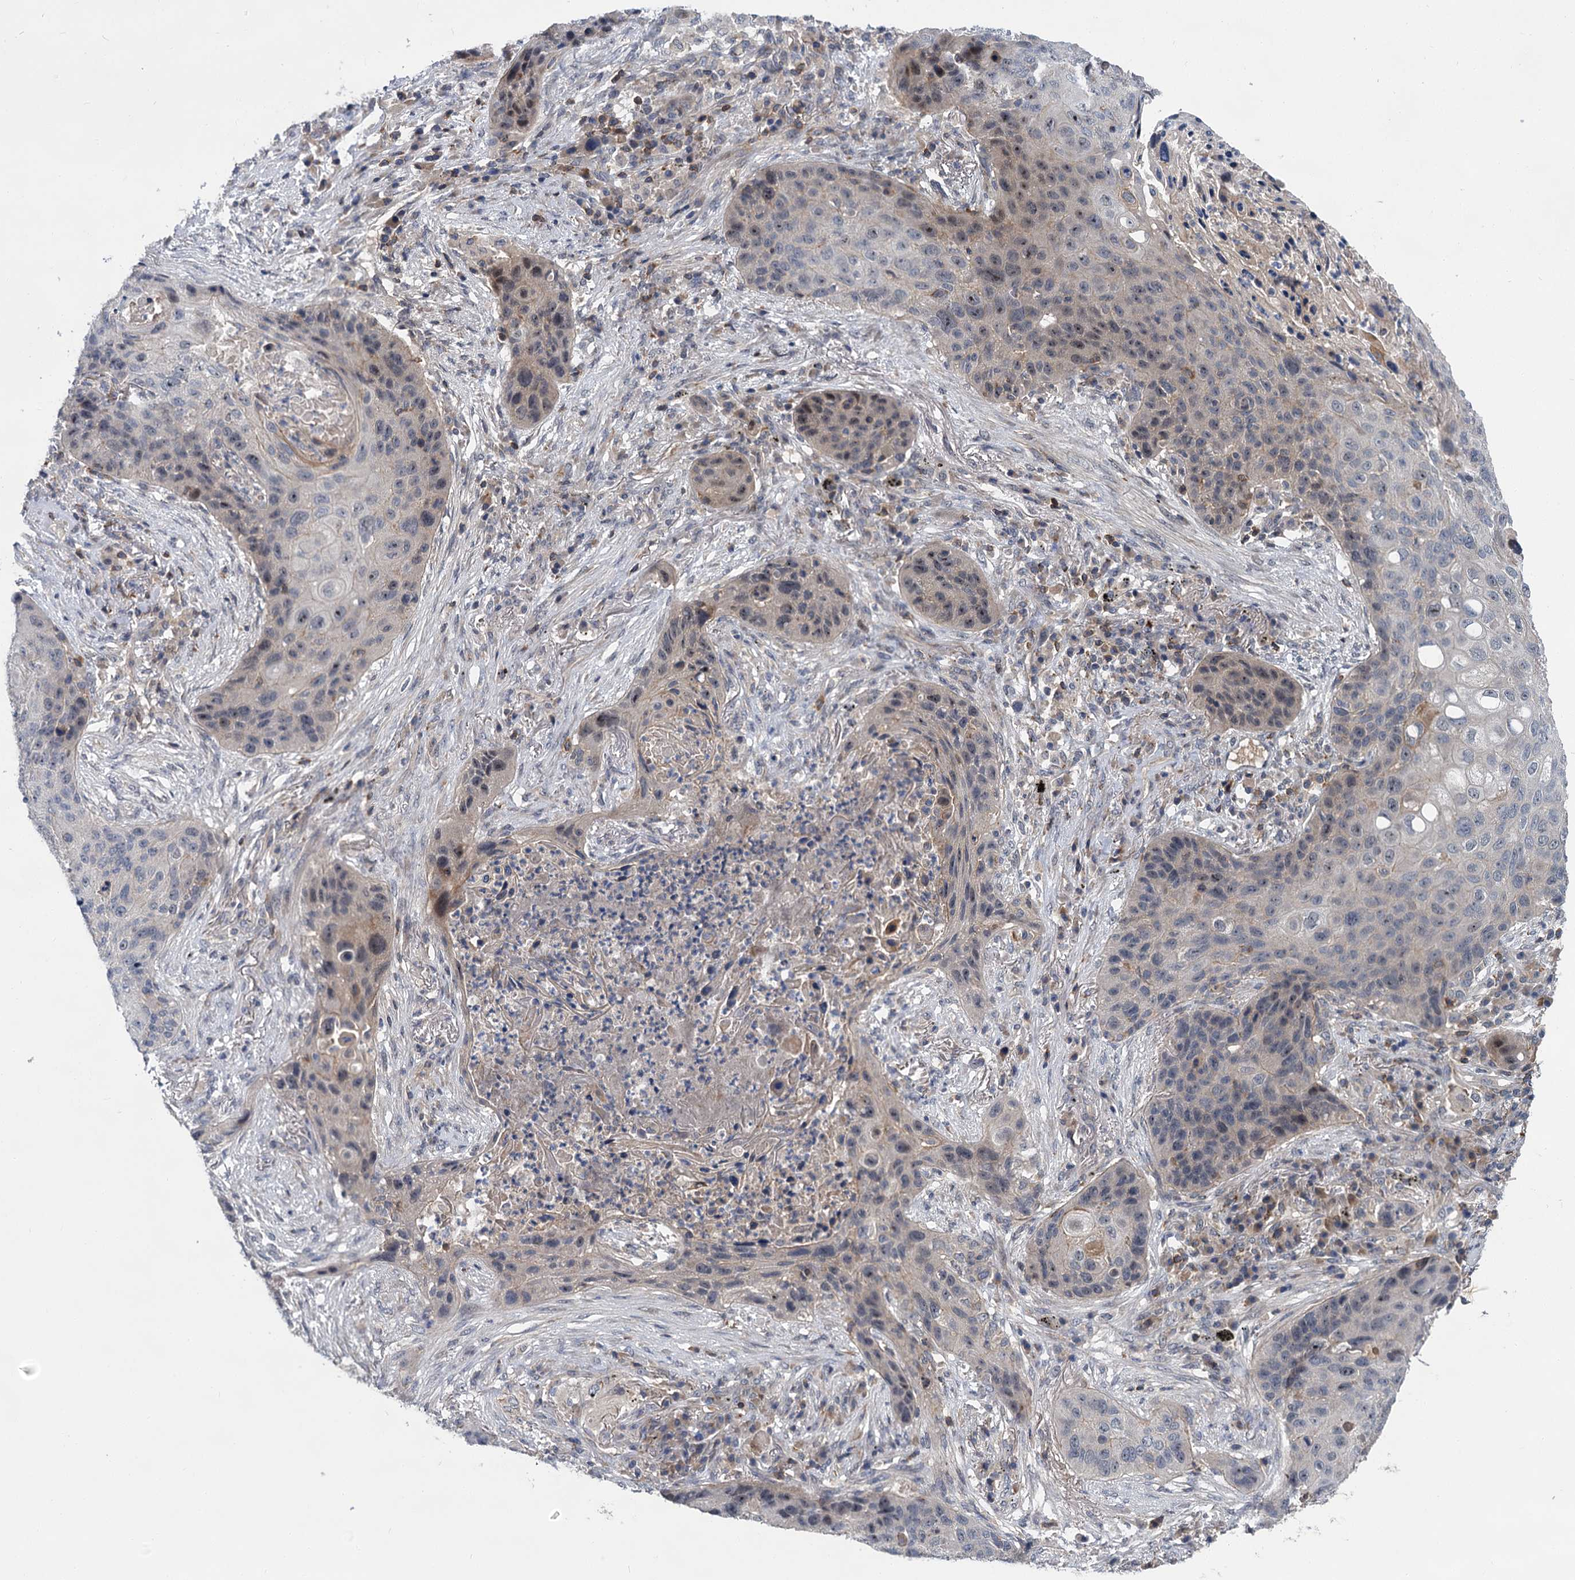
{"staining": {"intensity": "weak", "quantity": "<25%", "location": "nuclear"}, "tissue": "lung cancer", "cell_type": "Tumor cells", "image_type": "cancer", "snomed": [{"axis": "morphology", "description": "Squamous cell carcinoma, NOS"}, {"axis": "topography", "description": "Lung"}], "caption": "A micrograph of lung squamous cell carcinoma stained for a protein exhibits no brown staining in tumor cells. (Immunohistochemistry, brightfield microscopy, high magnification).", "gene": "ABLIM1", "patient": {"sex": "female", "age": 63}}